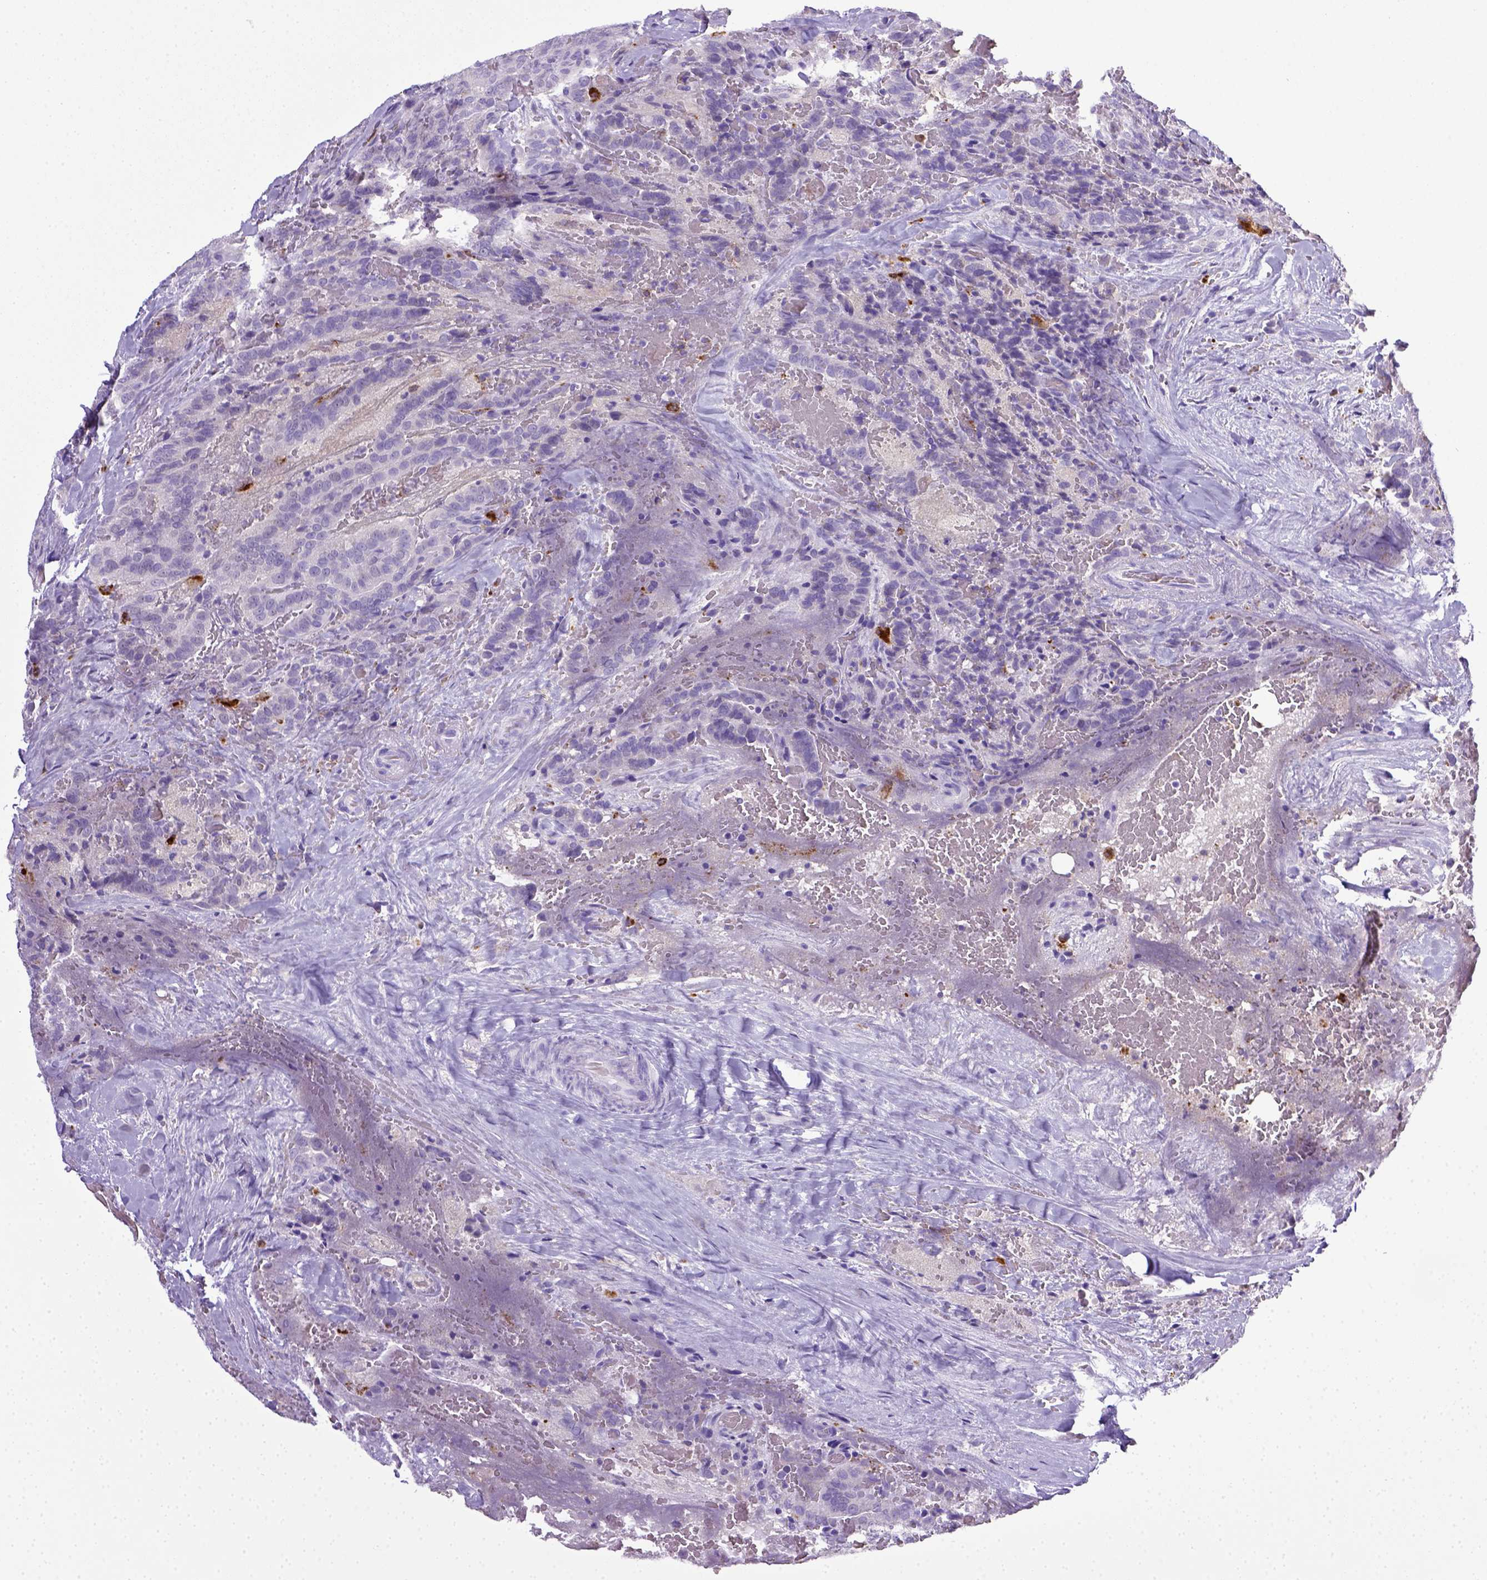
{"staining": {"intensity": "negative", "quantity": "none", "location": "none"}, "tissue": "thyroid cancer", "cell_type": "Tumor cells", "image_type": "cancer", "snomed": [{"axis": "morphology", "description": "Papillary adenocarcinoma, NOS"}, {"axis": "topography", "description": "Thyroid gland"}], "caption": "This is an immunohistochemistry (IHC) image of human papillary adenocarcinoma (thyroid). There is no positivity in tumor cells.", "gene": "CD68", "patient": {"sex": "male", "age": 61}}